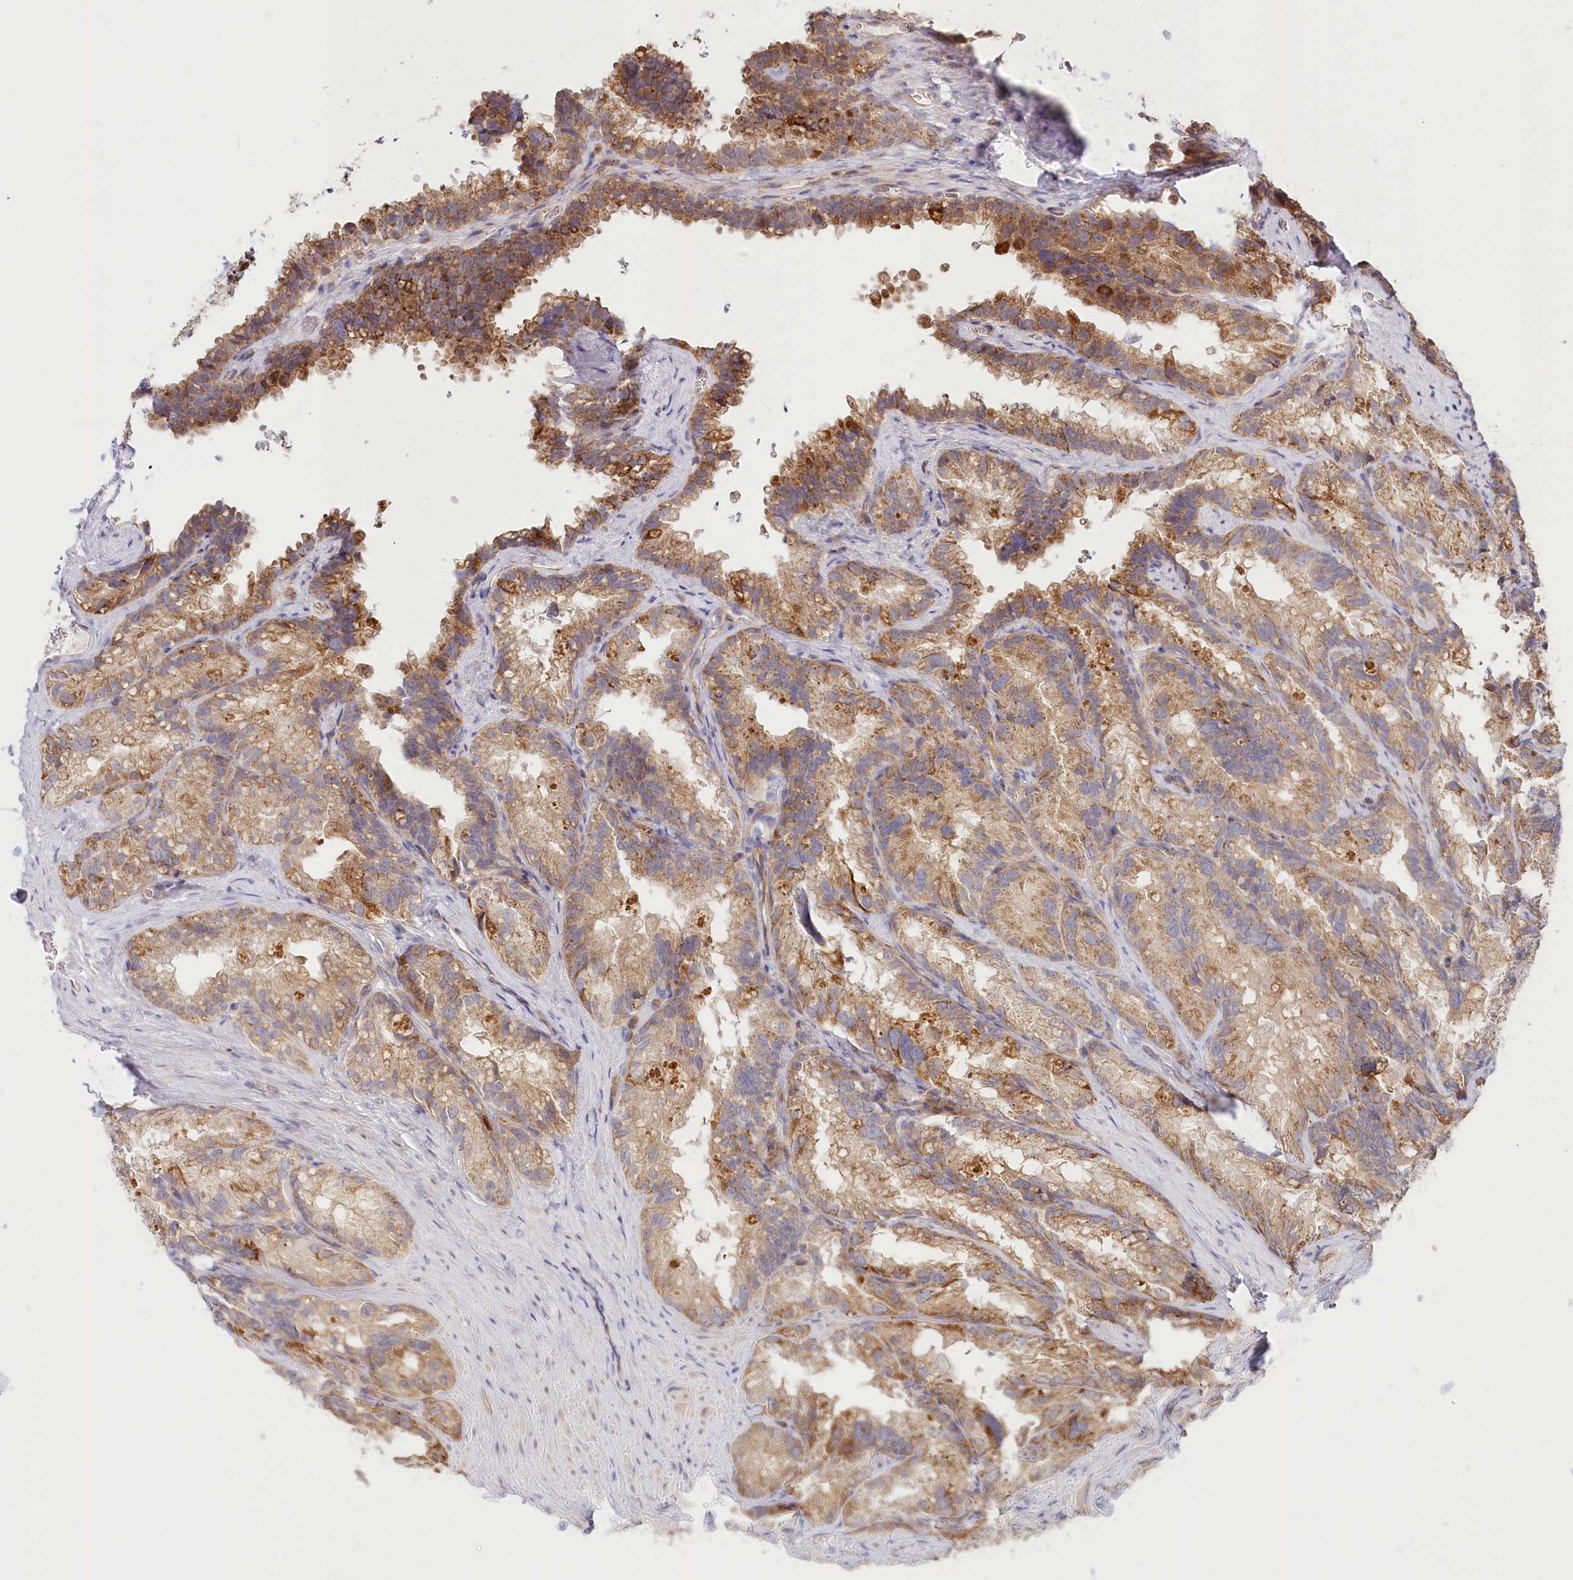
{"staining": {"intensity": "moderate", "quantity": ">75%", "location": "cytoplasmic/membranous"}, "tissue": "seminal vesicle", "cell_type": "Glandular cells", "image_type": "normal", "snomed": [{"axis": "morphology", "description": "Normal tissue, NOS"}, {"axis": "topography", "description": "Seminal veicle"}], "caption": "Seminal vesicle stained for a protein (brown) demonstrates moderate cytoplasmic/membranous positive staining in approximately >75% of glandular cells.", "gene": "CEP70", "patient": {"sex": "male", "age": 60}}